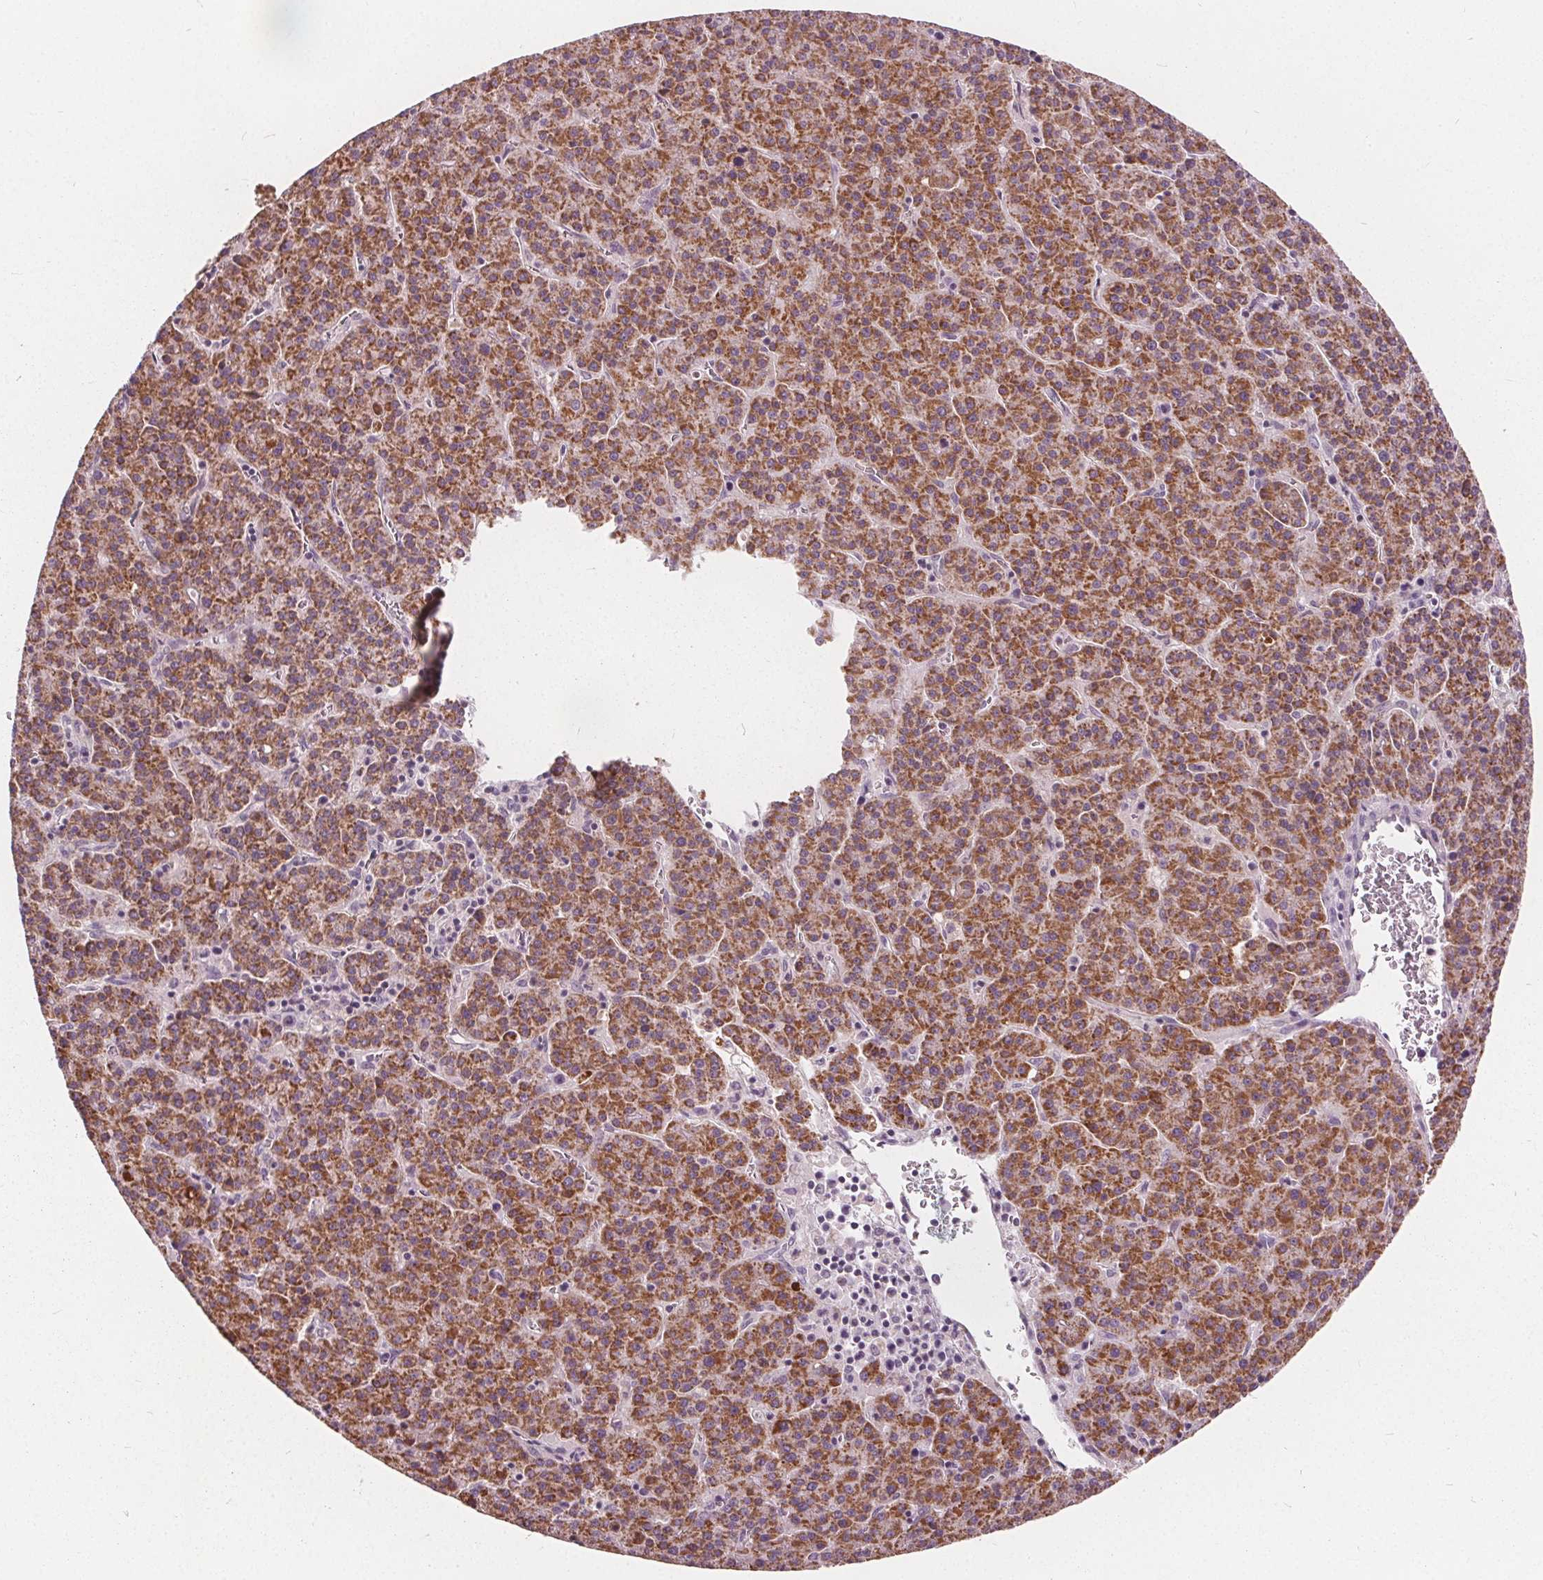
{"staining": {"intensity": "strong", "quantity": ">75%", "location": "cytoplasmic/membranous"}, "tissue": "liver cancer", "cell_type": "Tumor cells", "image_type": "cancer", "snomed": [{"axis": "morphology", "description": "Carcinoma, Hepatocellular, NOS"}, {"axis": "topography", "description": "Liver"}], "caption": "Immunohistochemical staining of liver hepatocellular carcinoma shows high levels of strong cytoplasmic/membranous expression in approximately >75% of tumor cells.", "gene": "ECI2", "patient": {"sex": "female", "age": 58}}